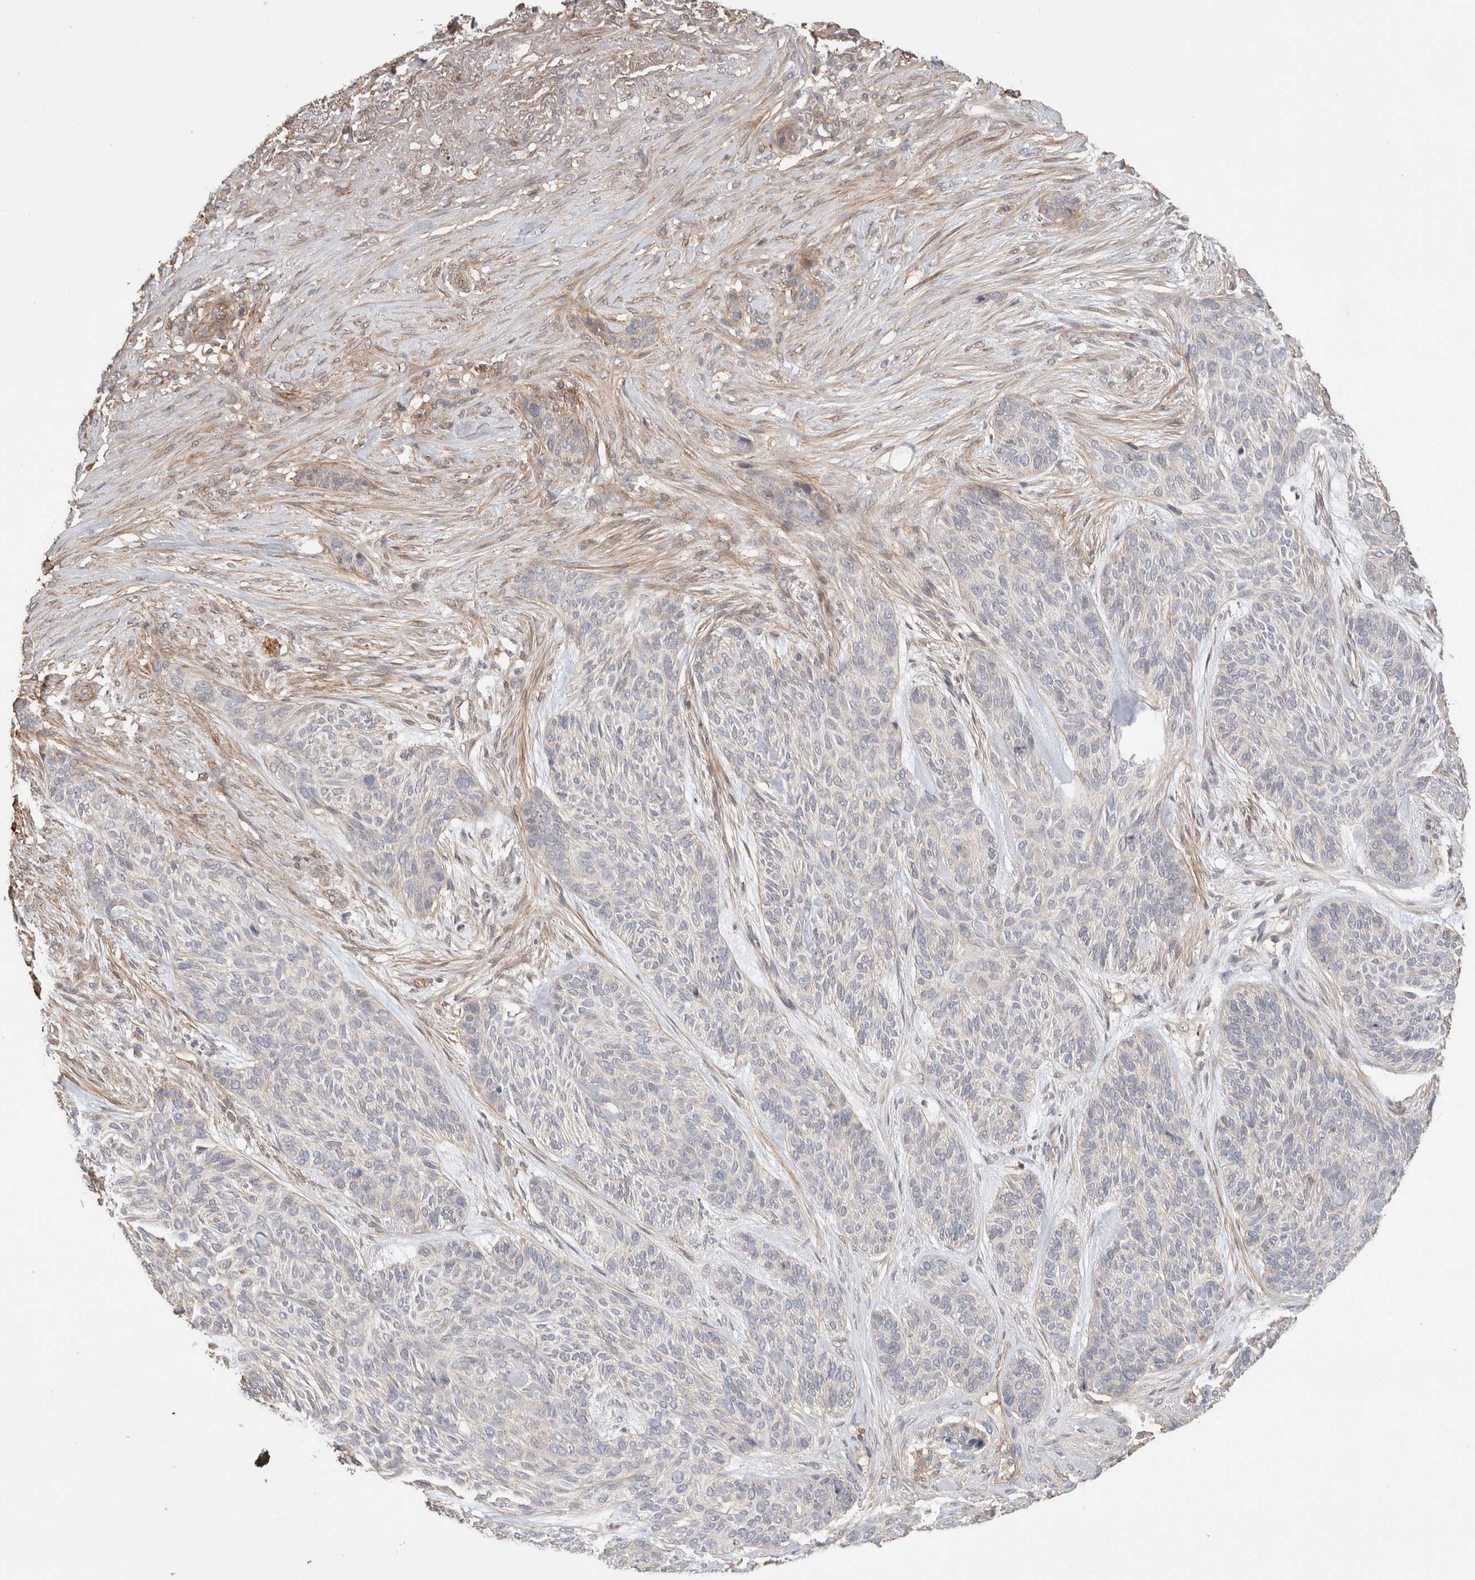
{"staining": {"intensity": "negative", "quantity": "none", "location": "none"}, "tissue": "skin cancer", "cell_type": "Tumor cells", "image_type": "cancer", "snomed": [{"axis": "morphology", "description": "Basal cell carcinoma"}, {"axis": "topography", "description": "Skin"}], "caption": "Micrograph shows no significant protein staining in tumor cells of skin cancer.", "gene": "ZNF704", "patient": {"sex": "male", "age": 55}}